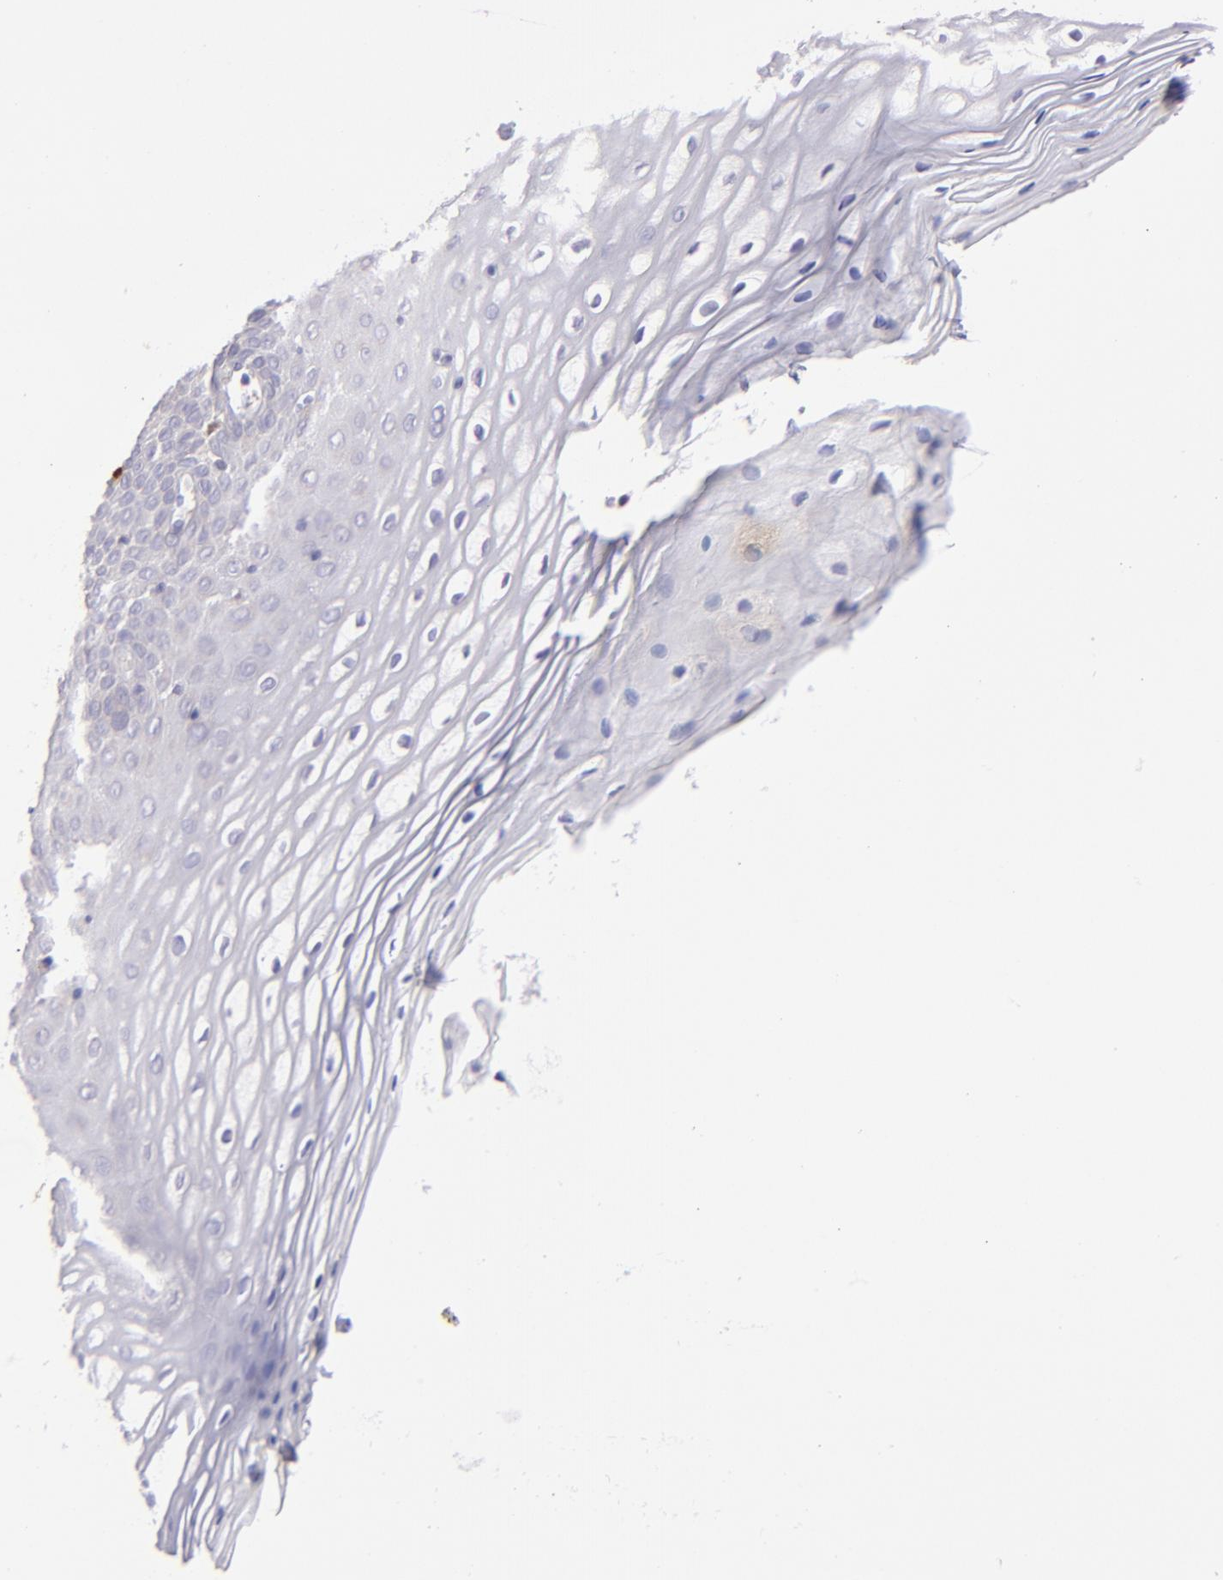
{"staining": {"intensity": "negative", "quantity": "none", "location": "none"}, "tissue": "vagina", "cell_type": "Squamous epithelial cells", "image_type": "normal", "snomed": [{"axis": "morphology", "description": "Normal tissue, NOS"}, {"axis": "topography", "description": "Vagina"}], "caption": "Immunohistochemistry (IHC) photomicrograph of benign vagina stained for a protein (brown), which exhibits no positivity in squamous epithelial cells.", "gene": "IRF8", "patient": {"sex": "female", "age": 55}}